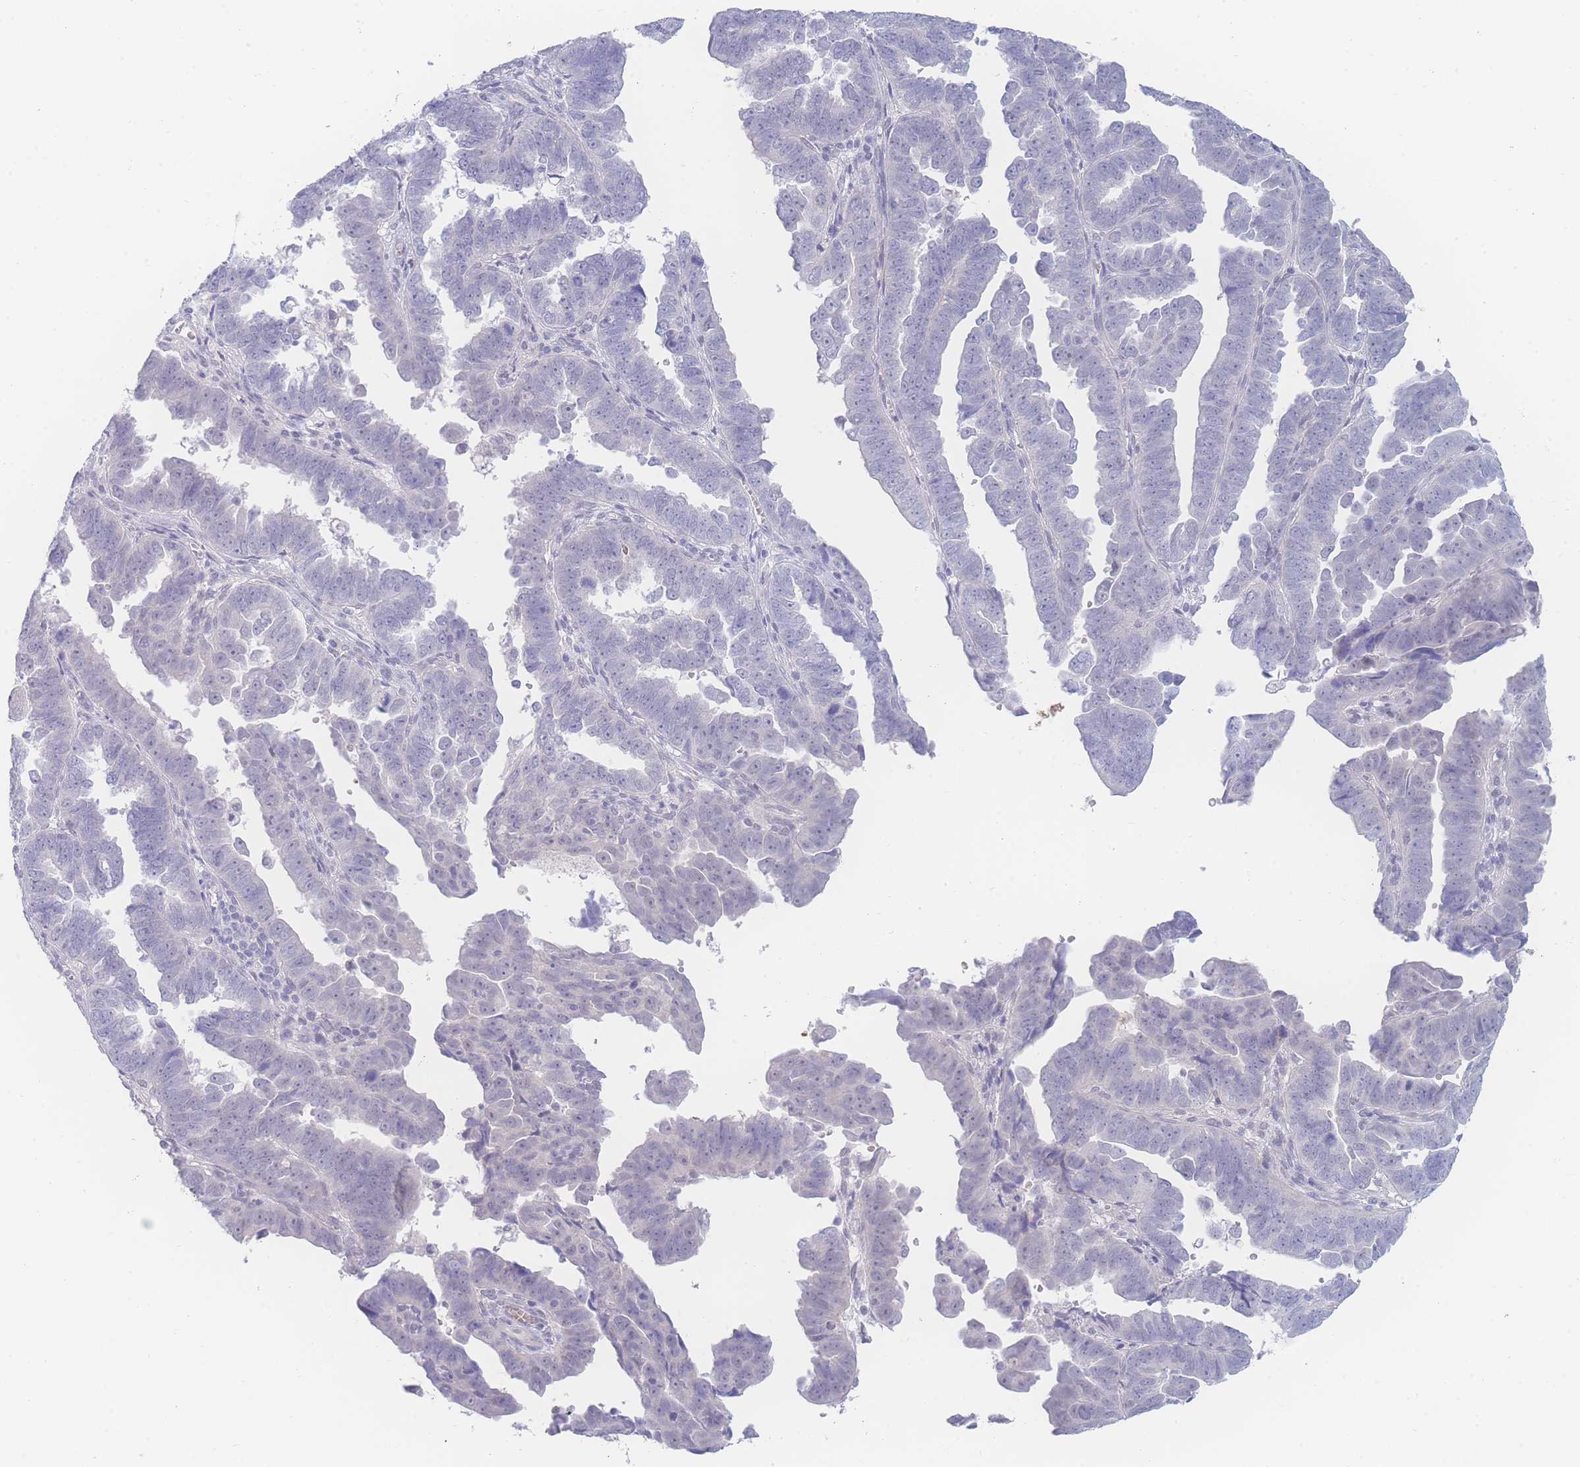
{"staining": {"intensity": "negative", "quantity": "none", "location": "none"}, "tissue": "endometrial cancer", "cell_type": "Tumor cells", "image_type": "cancer", "snomed": [{"axis": "morphology", "description": "Adenocarcinoma, NOS"}, {"axis": "topography", "description": "Endometrium"}], "caption": "Immunohistochemistry (IHC) micrograph of neoplastic tissue: human endometrial adenocarcinoma stained with DAB exhibits no significant protein expression in tumor cells.", "gene": "PRSS22", "patient": {"sex": "female", "age": 75}}